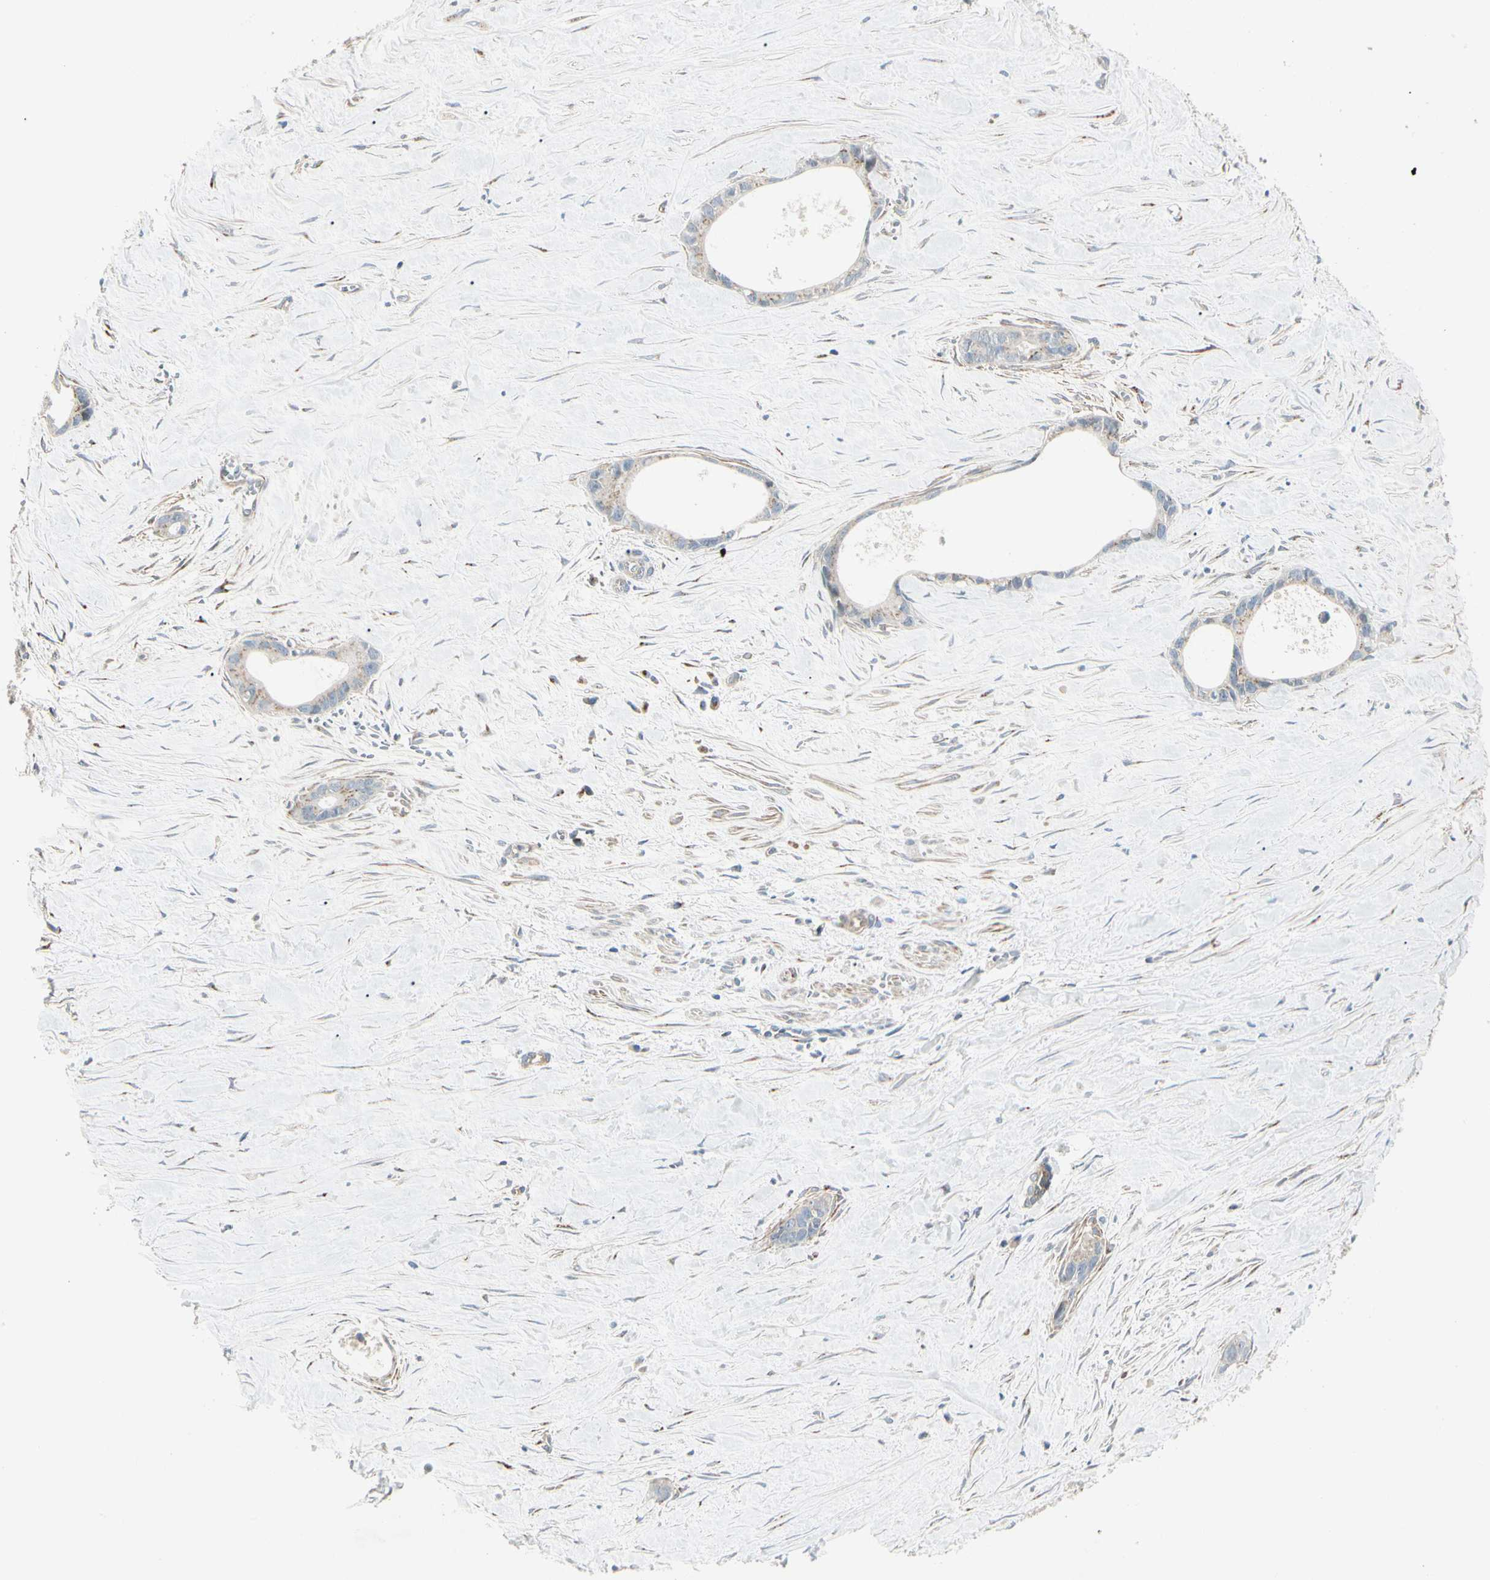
{"staining": {"intensity": "moderate", "quantity": "<25%", "location": "cytoplasmic/membranous"}, "tissue": "liver cancer", "cell_type": "Tumor cells", "image_type": "cancer", "snomed": [{"axis": "morphology", "description": "Cholangiocarcinoma"}, {"axis": "topography", "description": "Liver"}], "caption": "Immunohistochemical staining of human cholangiocarcinoma (liver) reveals low levels of moderate cytoplasmic/membranous staining in about <25% of tumor cells.", "gene": "ABCA3", "patient": {"sex": "female", "age": 55}}